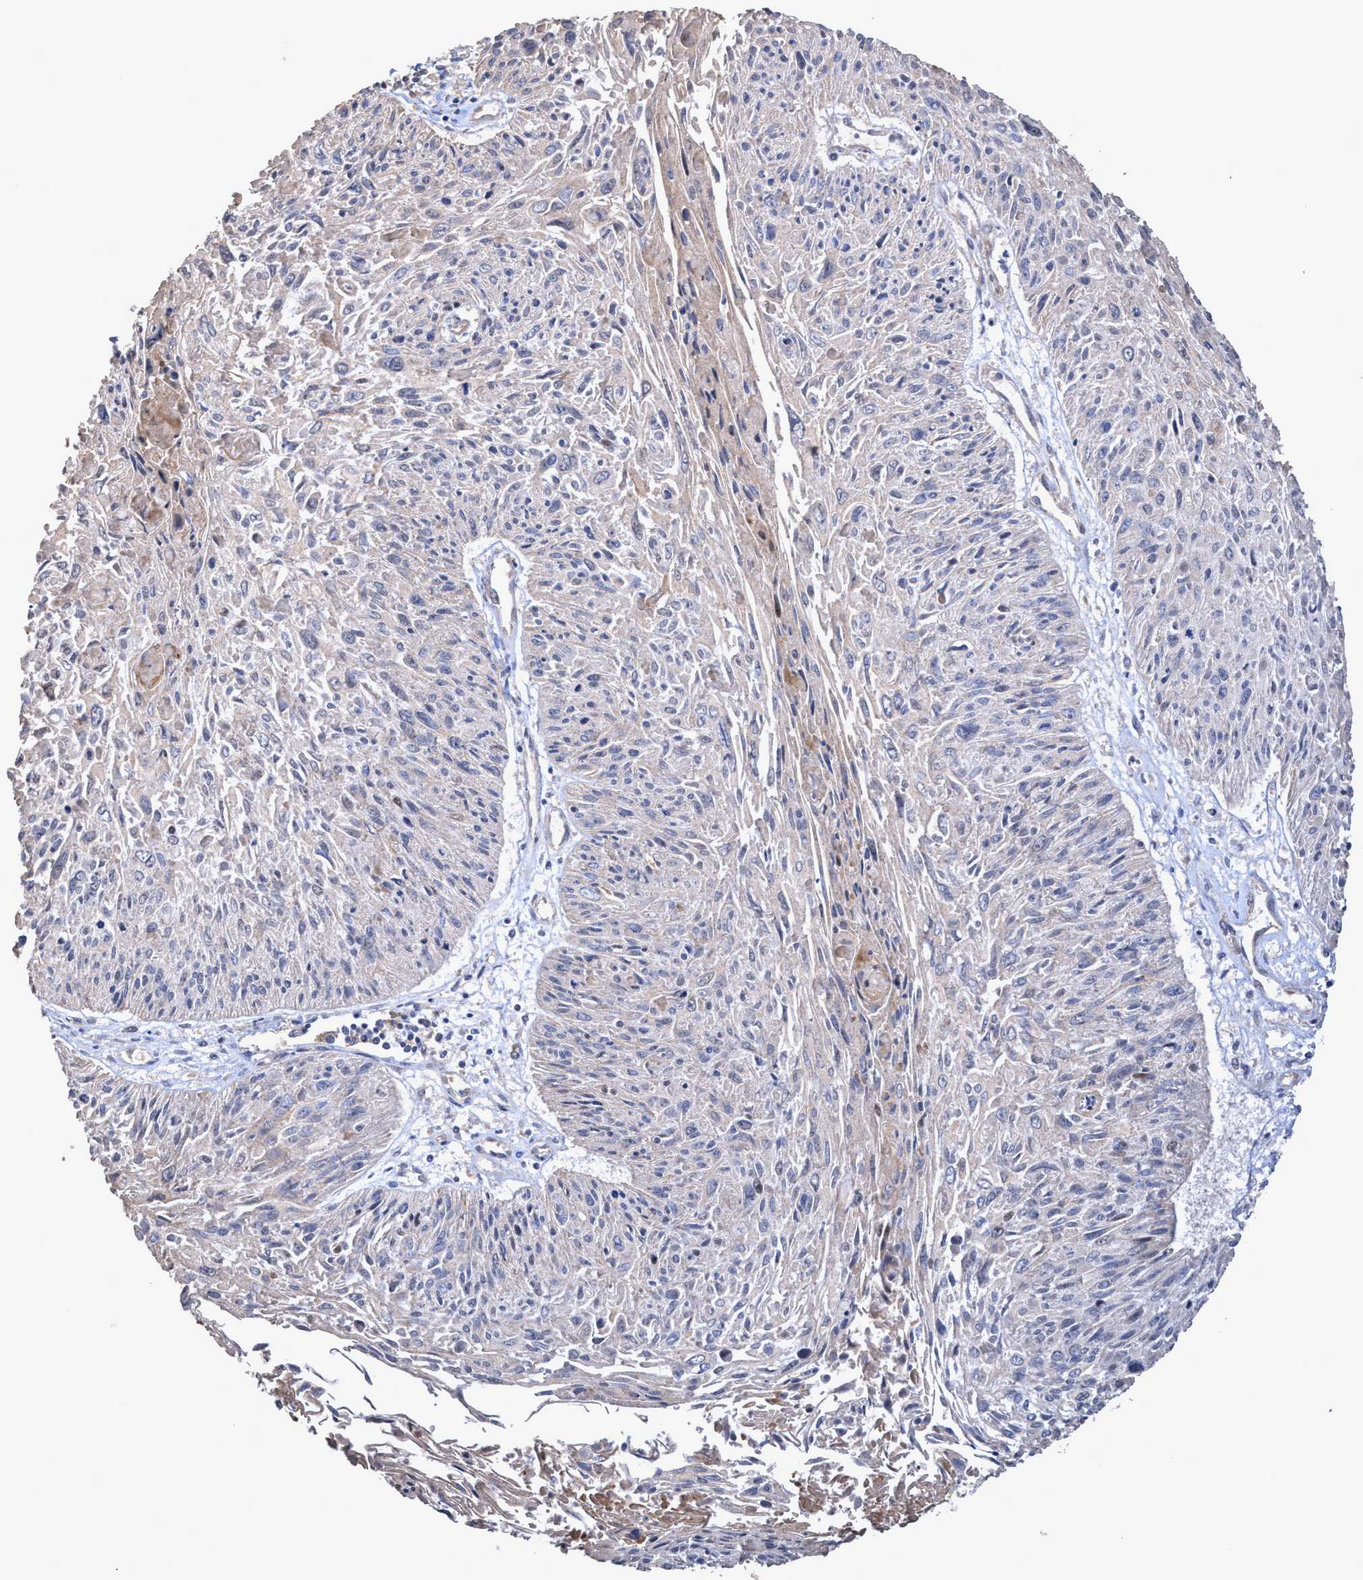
{"staining": {"intensity": "negative", "quantity": "none", "location": "none"}, "tissue": "cervical cancer", "cell_type": "Tumor cells", "image_type": "cancer", "snomed": [{"axis": "morphology", "description": "Squamous cell carcinoma, NOS"}, {"axis": "topography", "description": "Cervix"}], "caption": "An image of human squamous cell carcinoma (cervical) is negative for staining in tumor cells. The staining was performed using DAB to visualize the protein expression in brown, while the nuclei were stained in blue with hematoxylin (Magnification: 20x).", "gene": "ZNF677", "patient": {"sex": "female", "age": 51}}